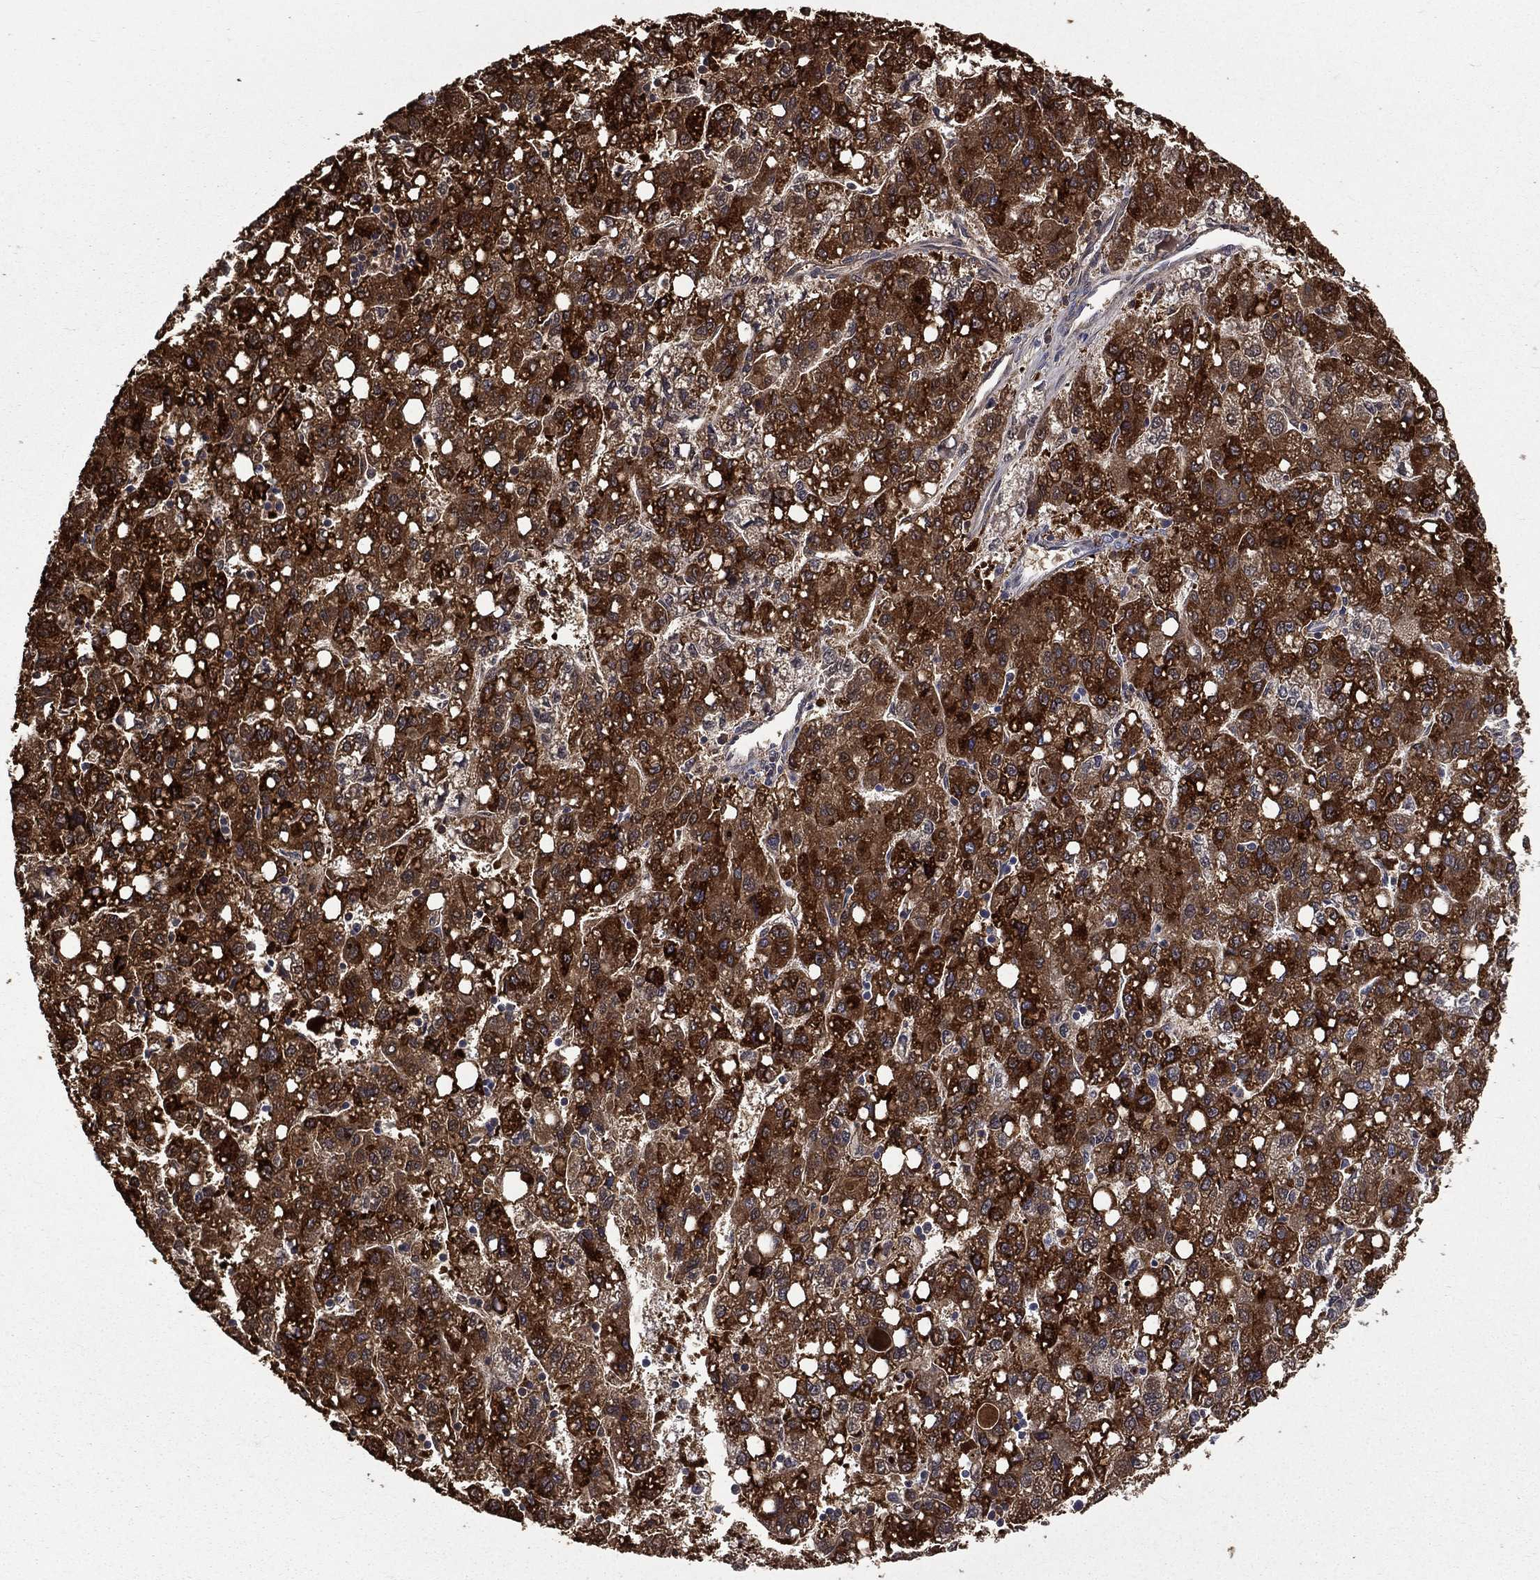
{"staining": {"intensity": "strong", "quantity": ">75%", "location": "cytoplasmic/membranous"}, "tissue": "liver cancer", "cell_type": "Tumor cells", "image_type": "cancer", "snomed": [{"axis": "morphology", "description": "Carcinoma, Hepatocellular, NOS"}, {"axis": "topography", "description": "Liver"}], "caption": "Protein staining demonstrates strong cytoplasmic/membranous staining in approximately >75% of tumor cells in hepatocellular carcinoma (liver). (Stains: DAB (3,3'-diaminobenzidine) in brown, nuclei in blue, Microscopy: brightfield microscopy at high magnification).", "gene": "CES2", "patient": {"sex": "female", "age": 82}}